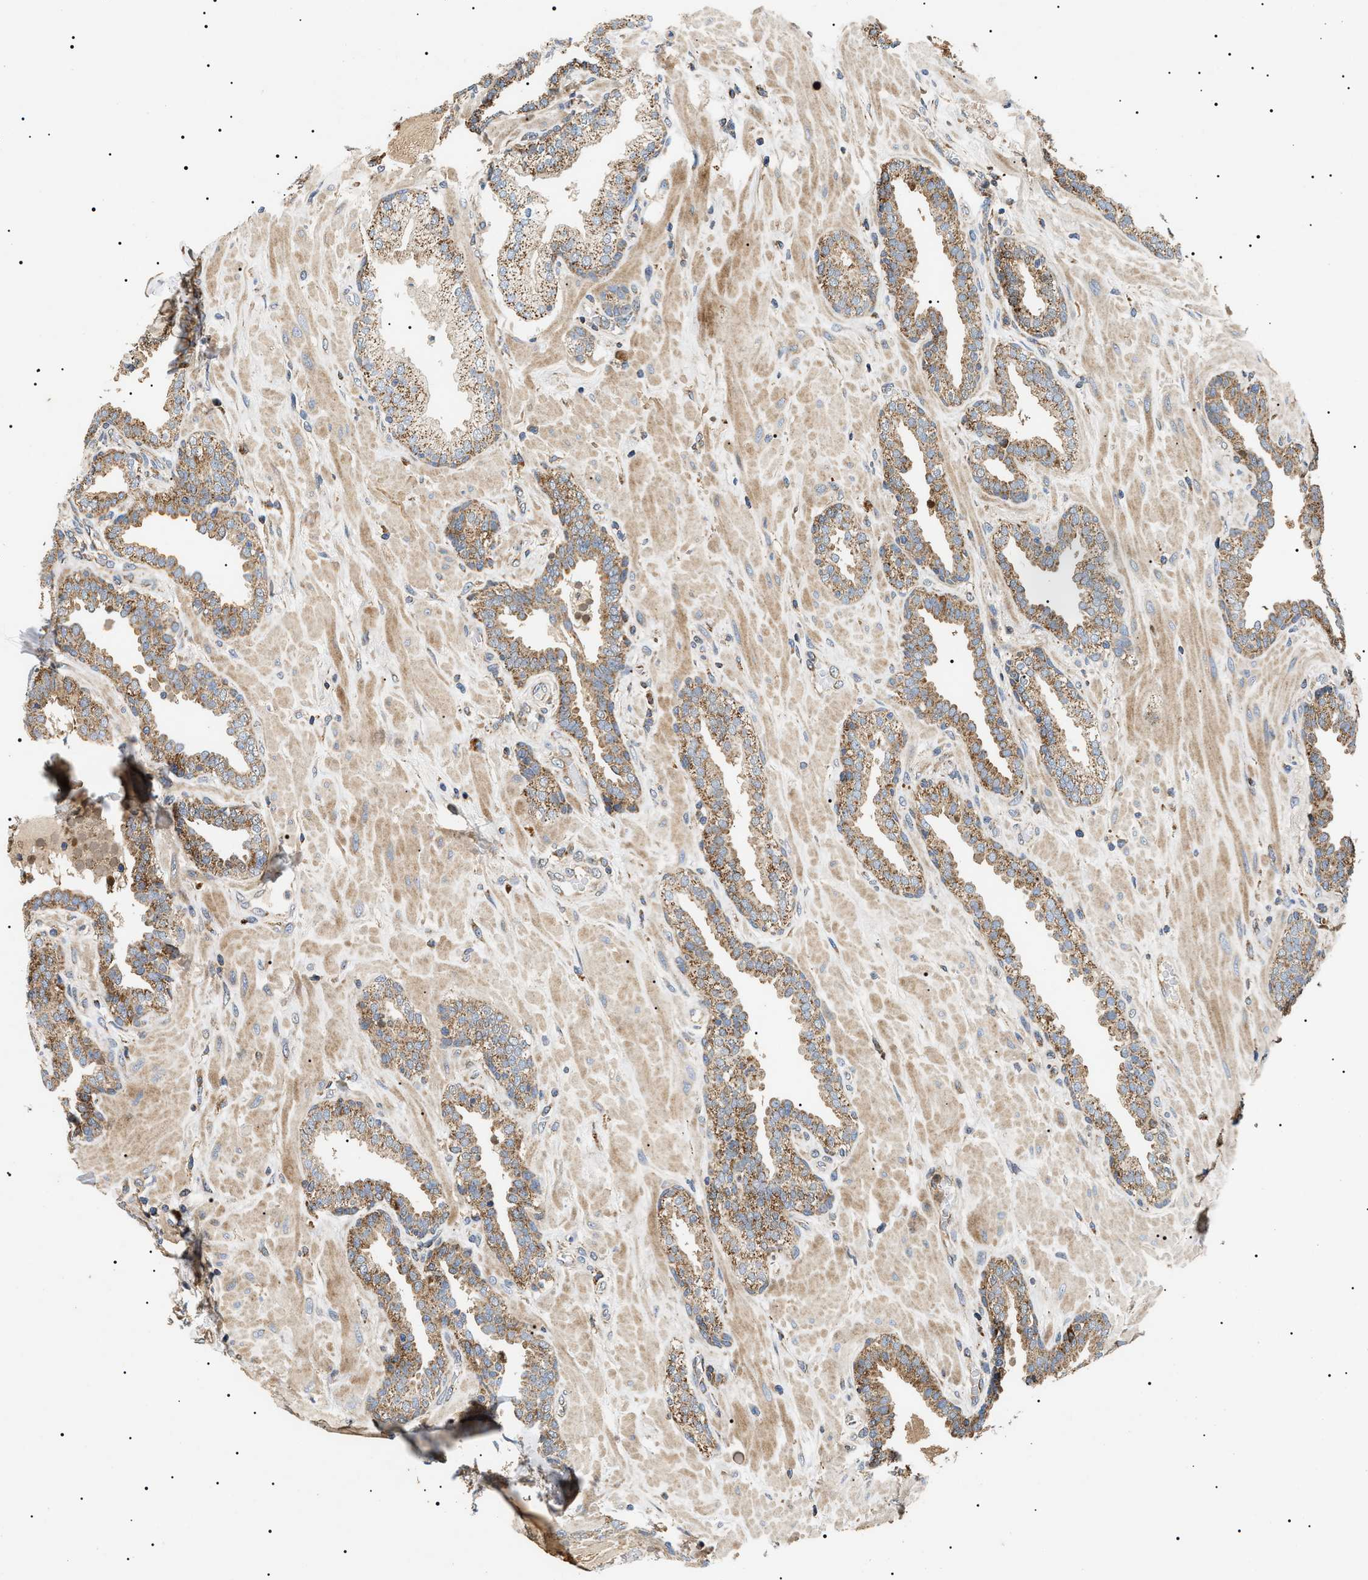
{"staining": {"intensity": "moderate", "quantity": ">75%", "location": "cytoplasmic/membranous"}, "tissue": "prostate", "cell_type": "Glandular cells", "image_type": "normal", "snomed": [{"axis": "morphology", "description": "Normal tissue, NOS"}, {"axis": "topography", "description": "Prostate"}], "caption": "Immunohistochemistry (IHC) staining of normal prostate, which shows medium levels of moderate cytoplasmic/membranous expression in approximately >75% of glandular cells indicating moderate cytoplasmic/membranous protein positivity. The staining was performed using DAB (3,3'-diaminobenzidine) (brown) for protein detection and nuclei were counterstained in hematoxylin (blue).", "gene": "OXSM", "patient": {"sex": "male", "age": 51}}